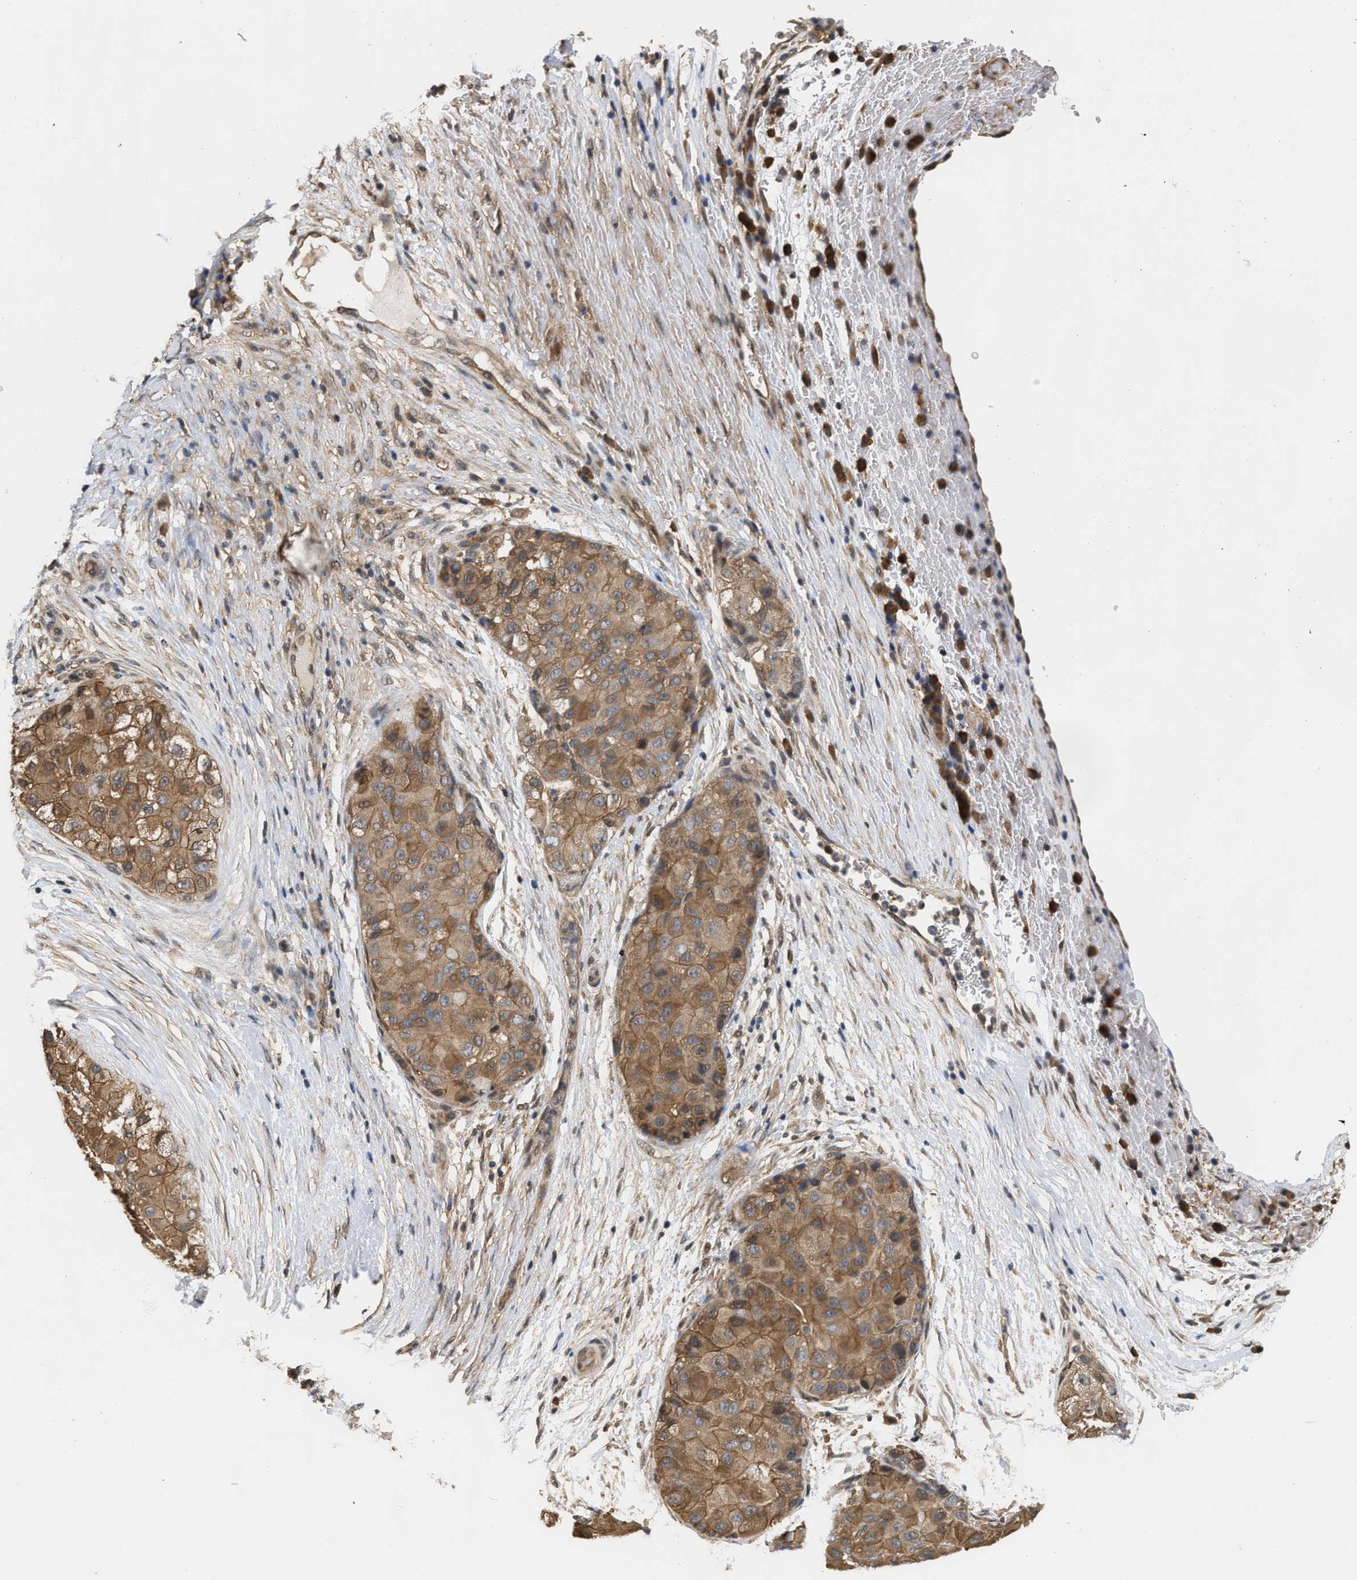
{"staining": {"intensity": "moderate", "quantity": ">75%", "location": "cytoplasmic/membranous"}, "tissue": "liver cancer", "cell_type": "Tumor cells", "image_type": "cancer", "snomed": [{"axis": "morphology", "description": "Carcinoma, Hepatocellular, NOS"}, {"axis": "topography", "description": "Liver"}], "caption": "An immunohistochemistry (IHC) image of neoplastic tissue is shown. Protein staining in brown highlights moderate cytoplasmic/membranous positivity in liver hepatocellular carcinoma within tumor cells.", "gene": "SCAI", "patient": {"sex": "male", "age": 80}}